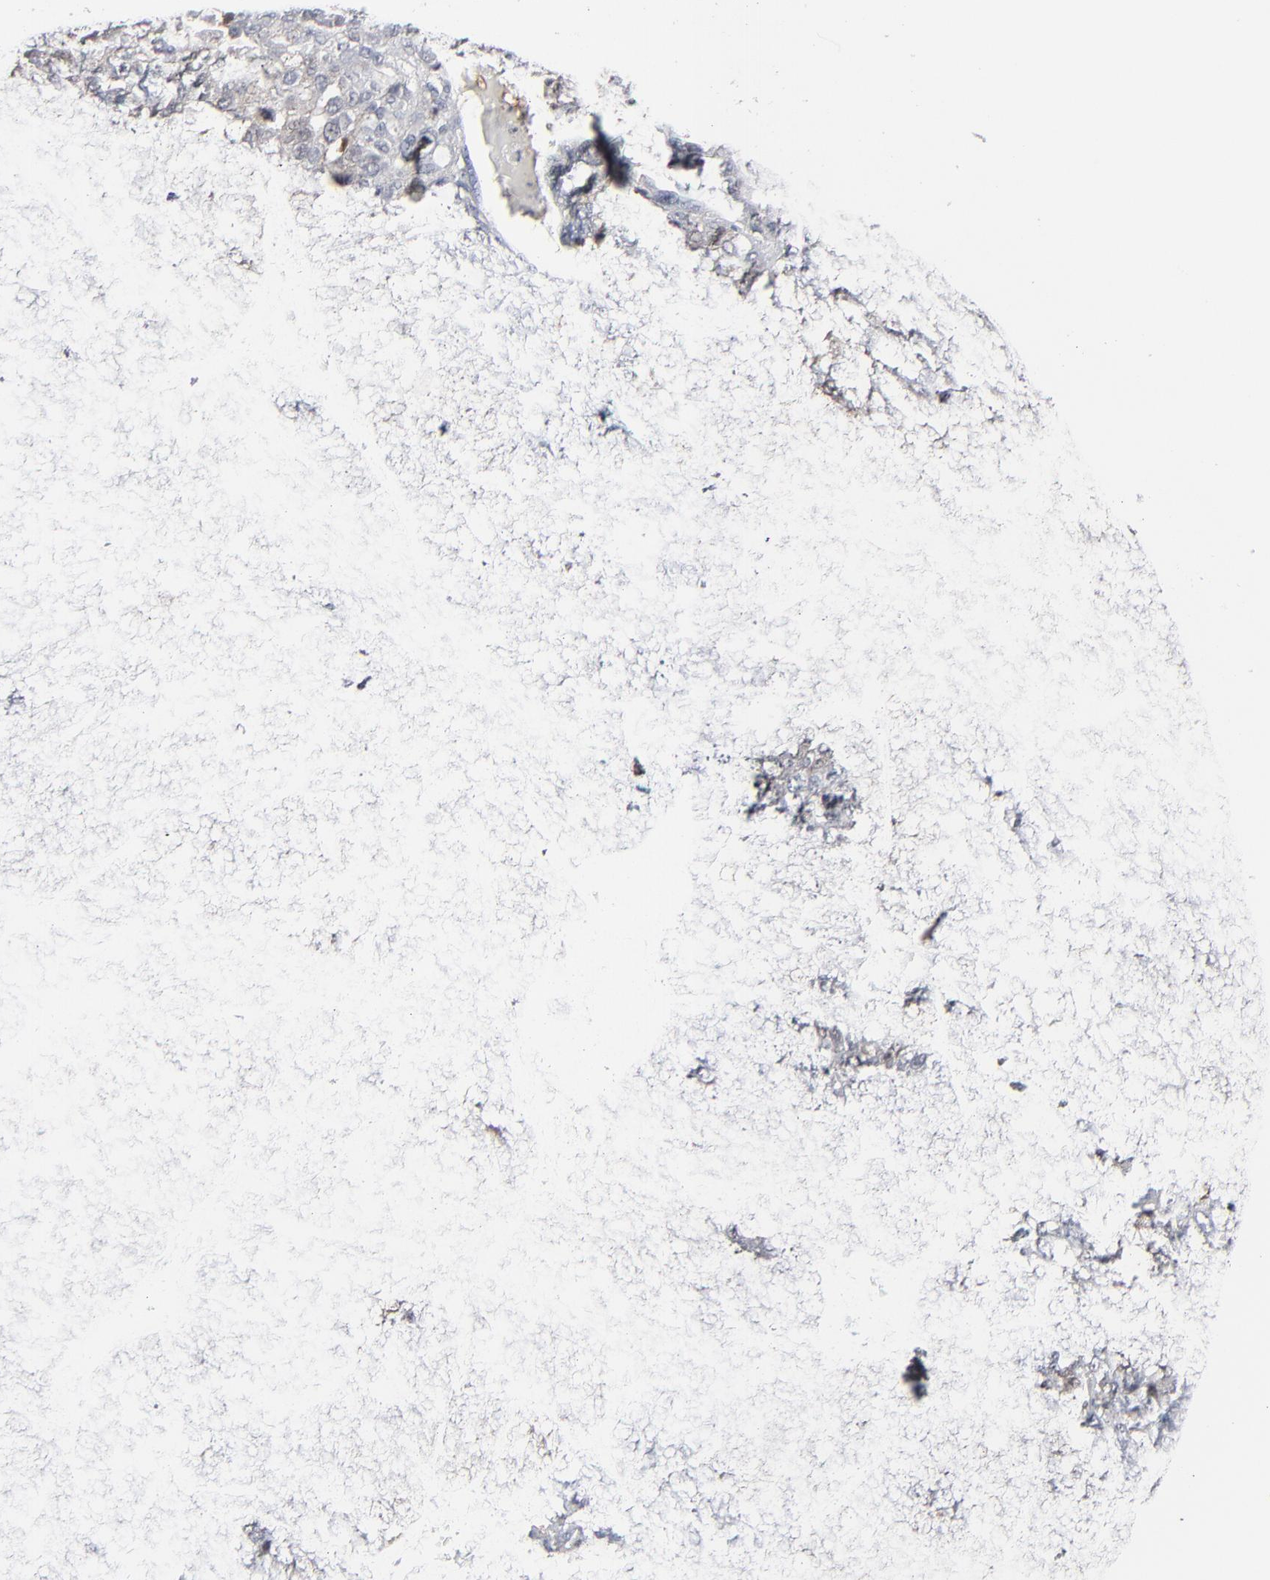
{"staining": {"intensity": "negative", "quantity": "none", "location": "none"}, "tissue": "ovarian cancer", "cell_type": "Tumor cells", "image_type": "cancer", "snomed": [{"axis": "morphology", "description": "Cystadenocarcinoma, serous, NOS"}, {"axis": "topography", "description": "Ovary"}], "caption": "Immunohistochemistry (IHC) of ovarian serous cystadenocarcinoma demonstrates no expression in tumor cells.", "gene": "POF1B", "patient": {"sex": "female", "age": 71}}